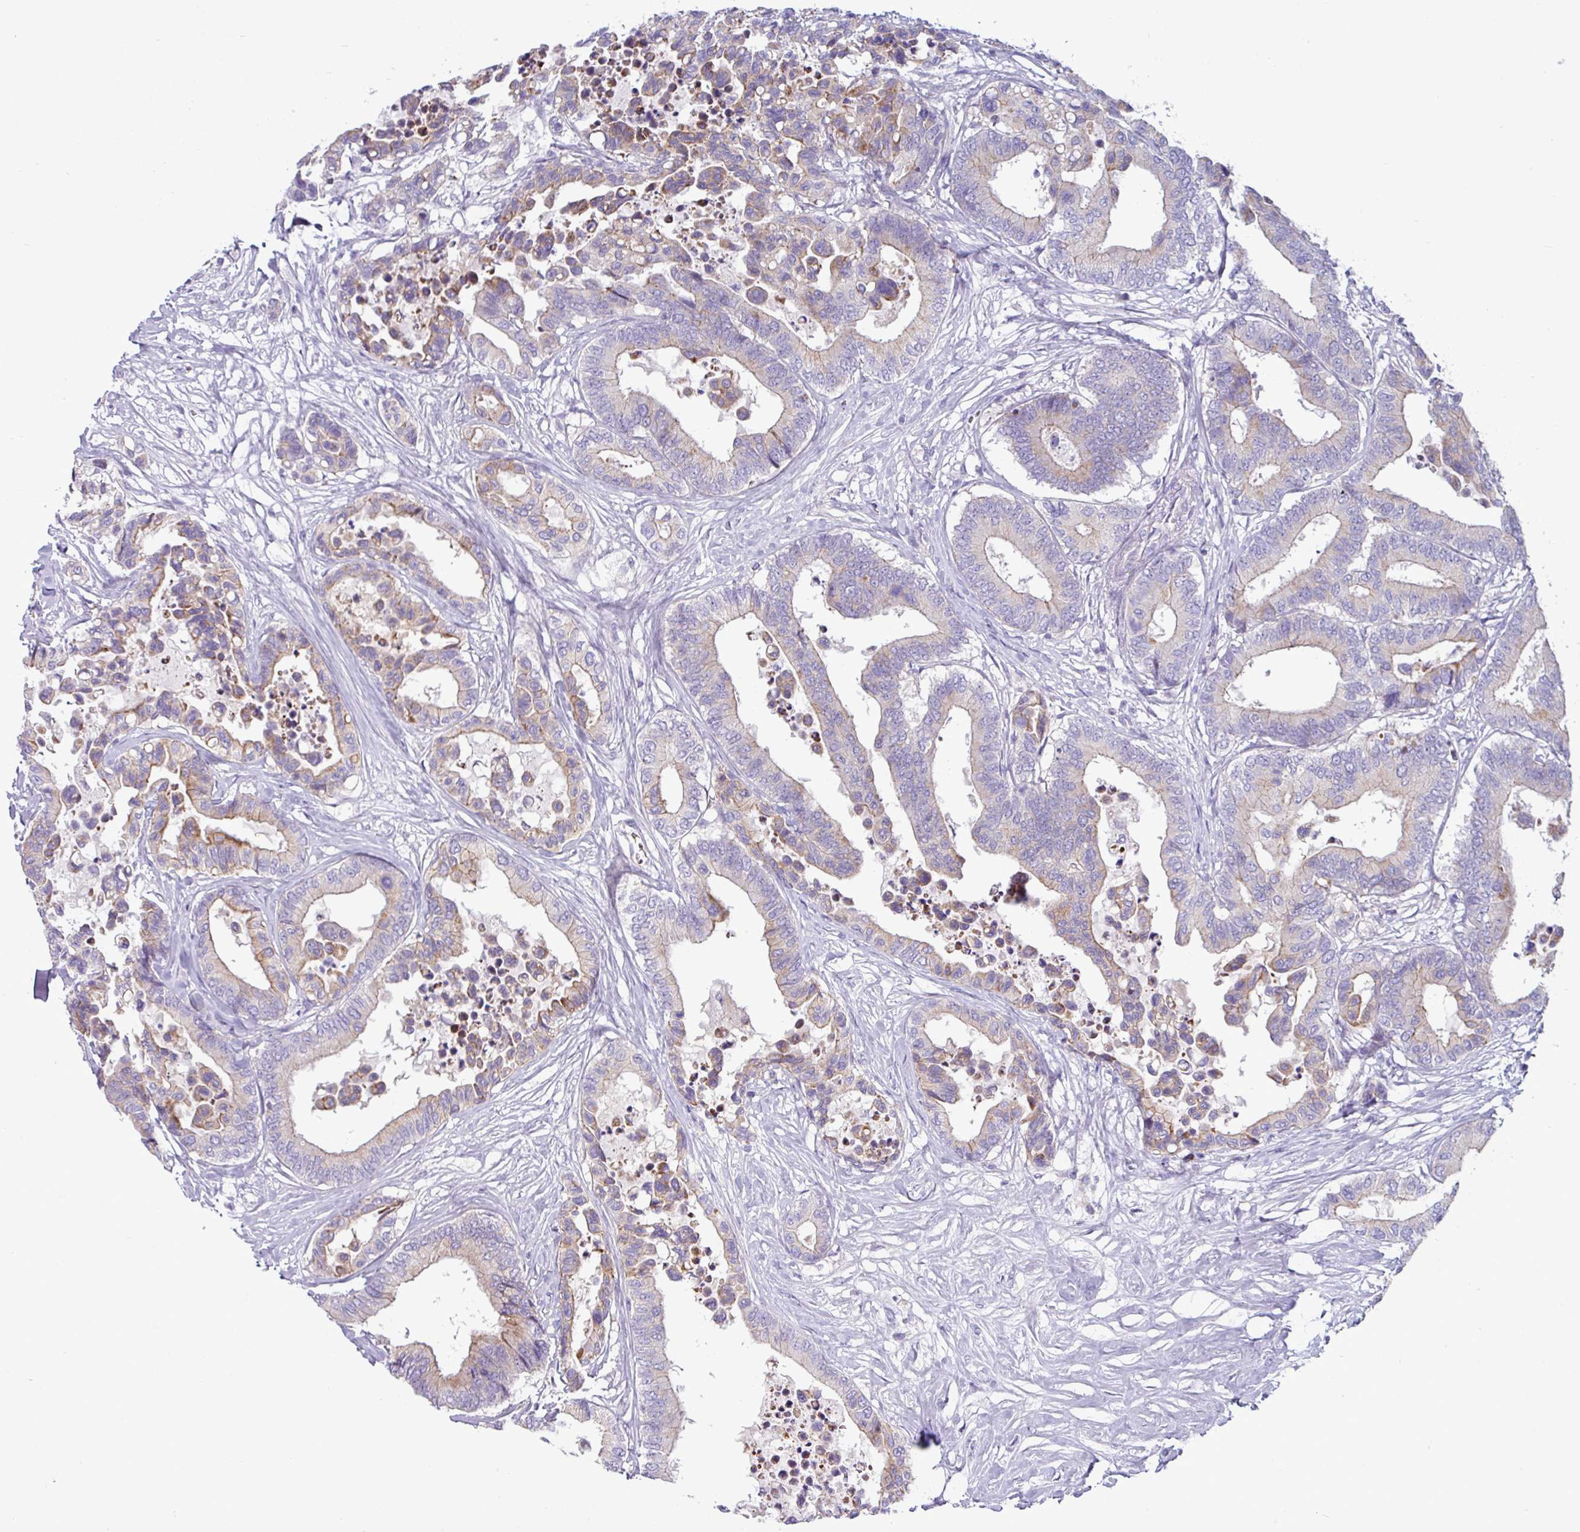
{"staining": {"intensity": "weak", "quantity": "25%-75%", "location": "cytoplasmic/membranous"}, "tissue": "colorectal cancer", "cell_type": "Tumor cells", "image_type": "cancer", "snomed": [{"axis": "morphology", "description": "Normal tissue, NOS"}, {"axis": "morphology", "description": "Adenocarcinoma, NOS"}, {"axis": "topography", "description": "Colon"}], "caption": "Immunohistochemistry (IHC) of human colorectal cancer (adenocarcinoma) shows low levels of weak cytoplasmic/membranous expression in about 25%-75% of tumor cells.", "gene": "ACAP3", "patient": {"sex": "male", "age": 82}}